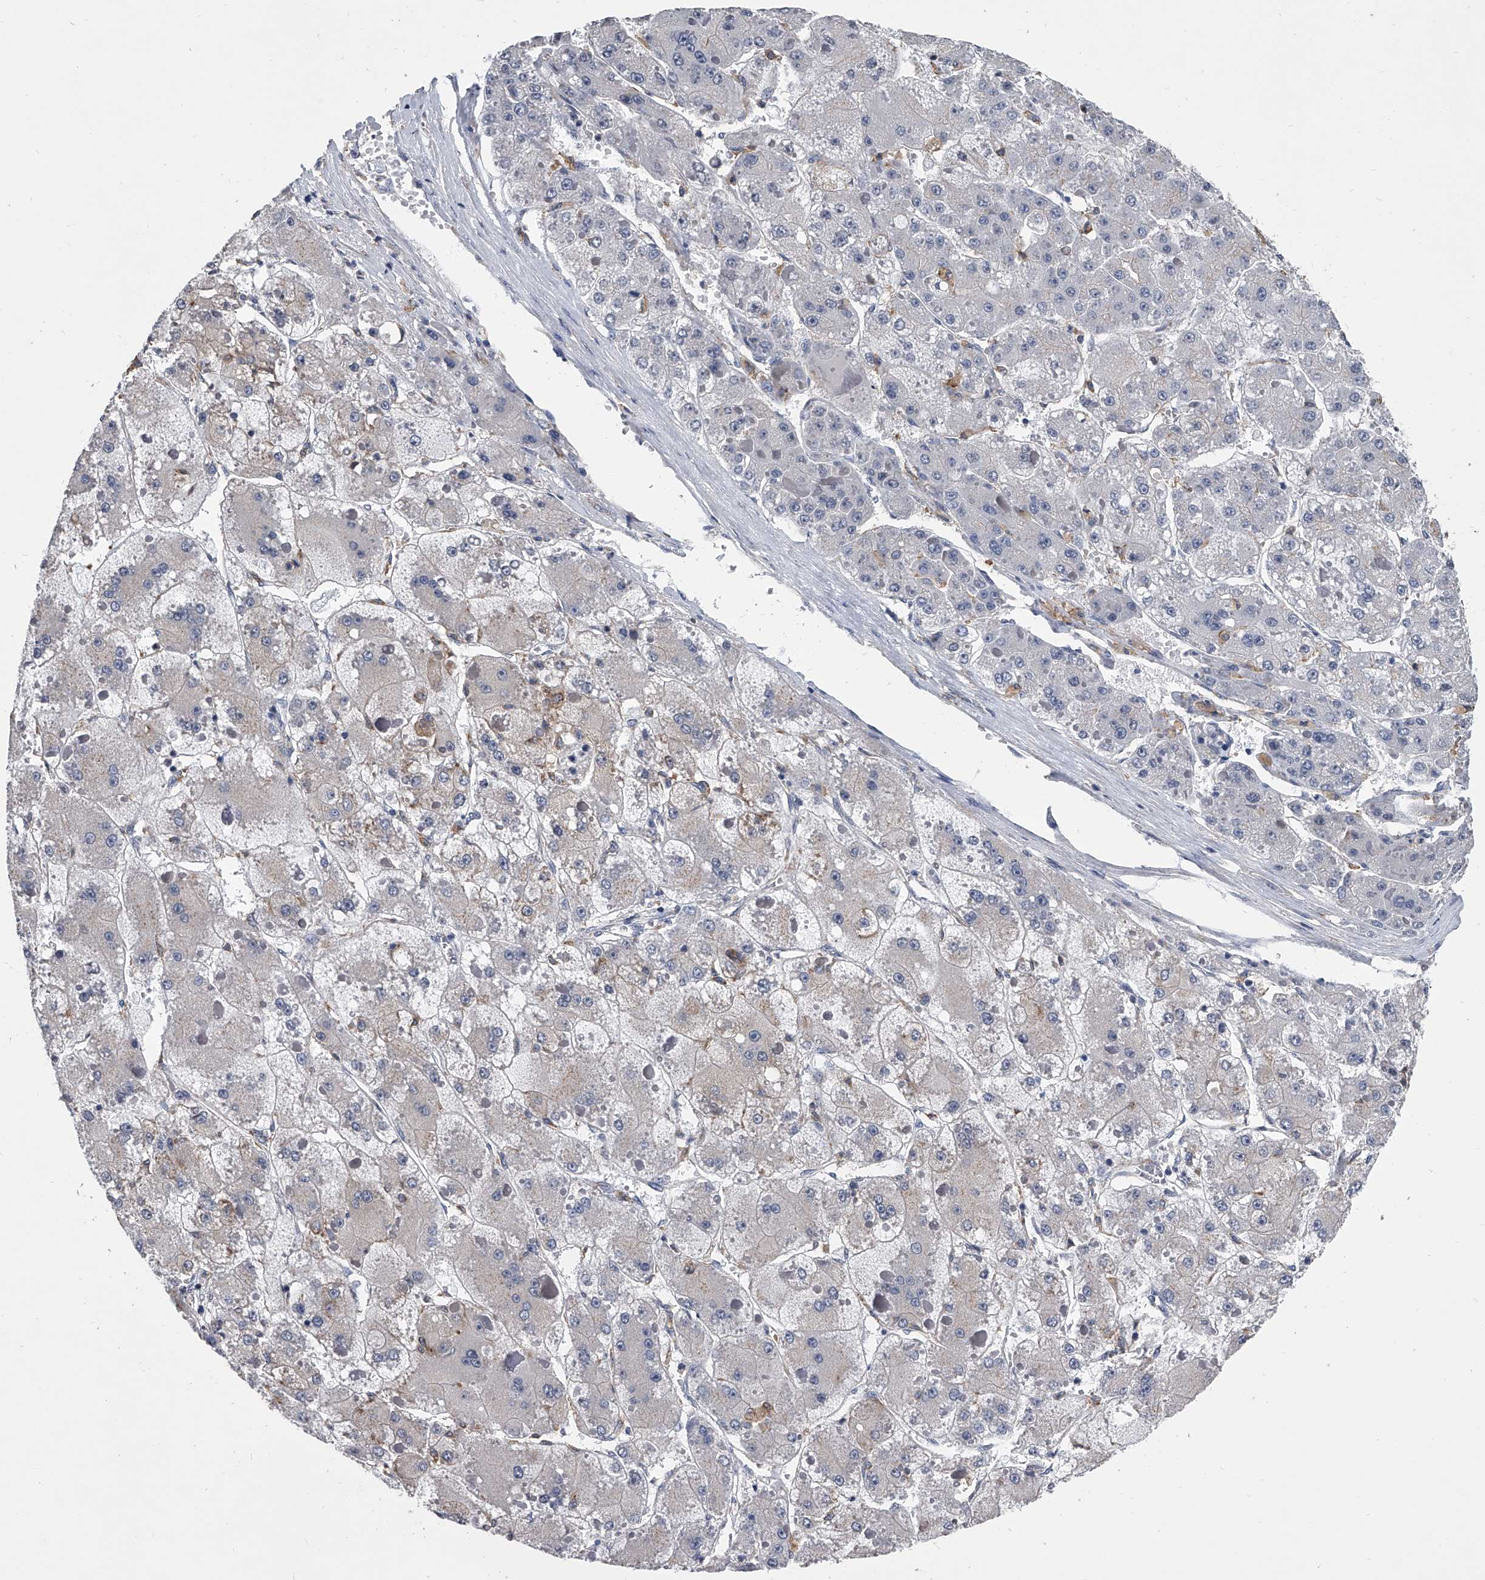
{"staining": {"intensity": "negative", "quantity": "none", "location": "none"}, "tissue": "liver cancer", "cell_type": "Tumor cells", "image_type": "cancer", "snomed": [{"axis": "morphology", "description": "Carcinoma, Hepatocellular, NOS"}, {"axis": "topography", "description": "Liver"}], "caption": "Image shows no protein positivity in tumor cells of hepatocellular carcinoma (liver) tissue.", "gene": "MAP4K3", "patient": {"sex": "female", "age": 73}}